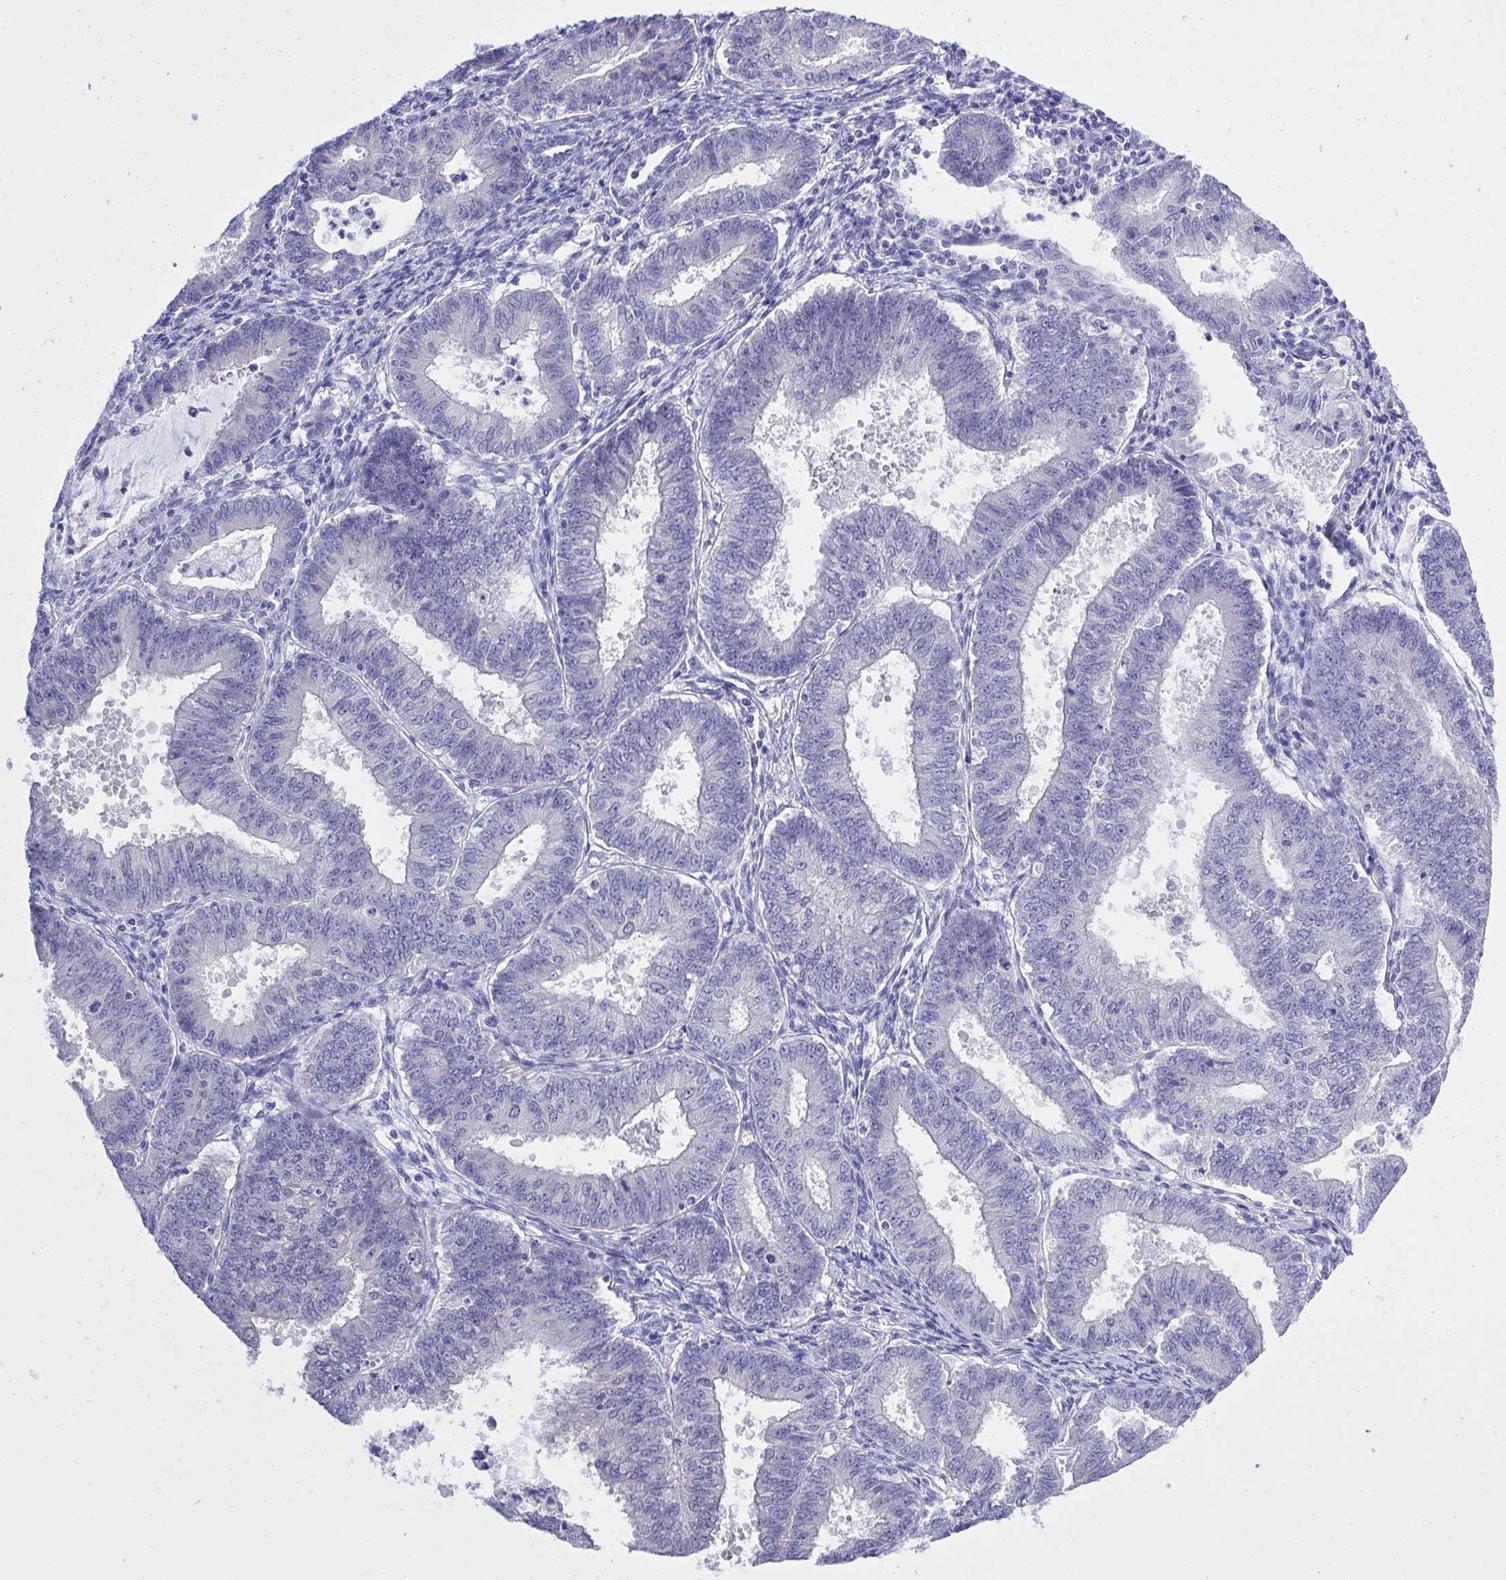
{"staining": {"intensity": "negative", "quantity": "none", "location": "none"}, "tissue": "endometrial cancer", "cell_type": "Tumor cells", "image_type": "cancer", "snomed": [{"axis": "morphology", "description": "Adenocarcinoma, NOS"}, {"axis": "topography", "description": "Endometrium"}], "caption": "IHC of endometrial adenocarcinoma demonstrates no positivity in tumor cells.", "gene": "PSD", "patient": {"sex": "female", "age": 73}}